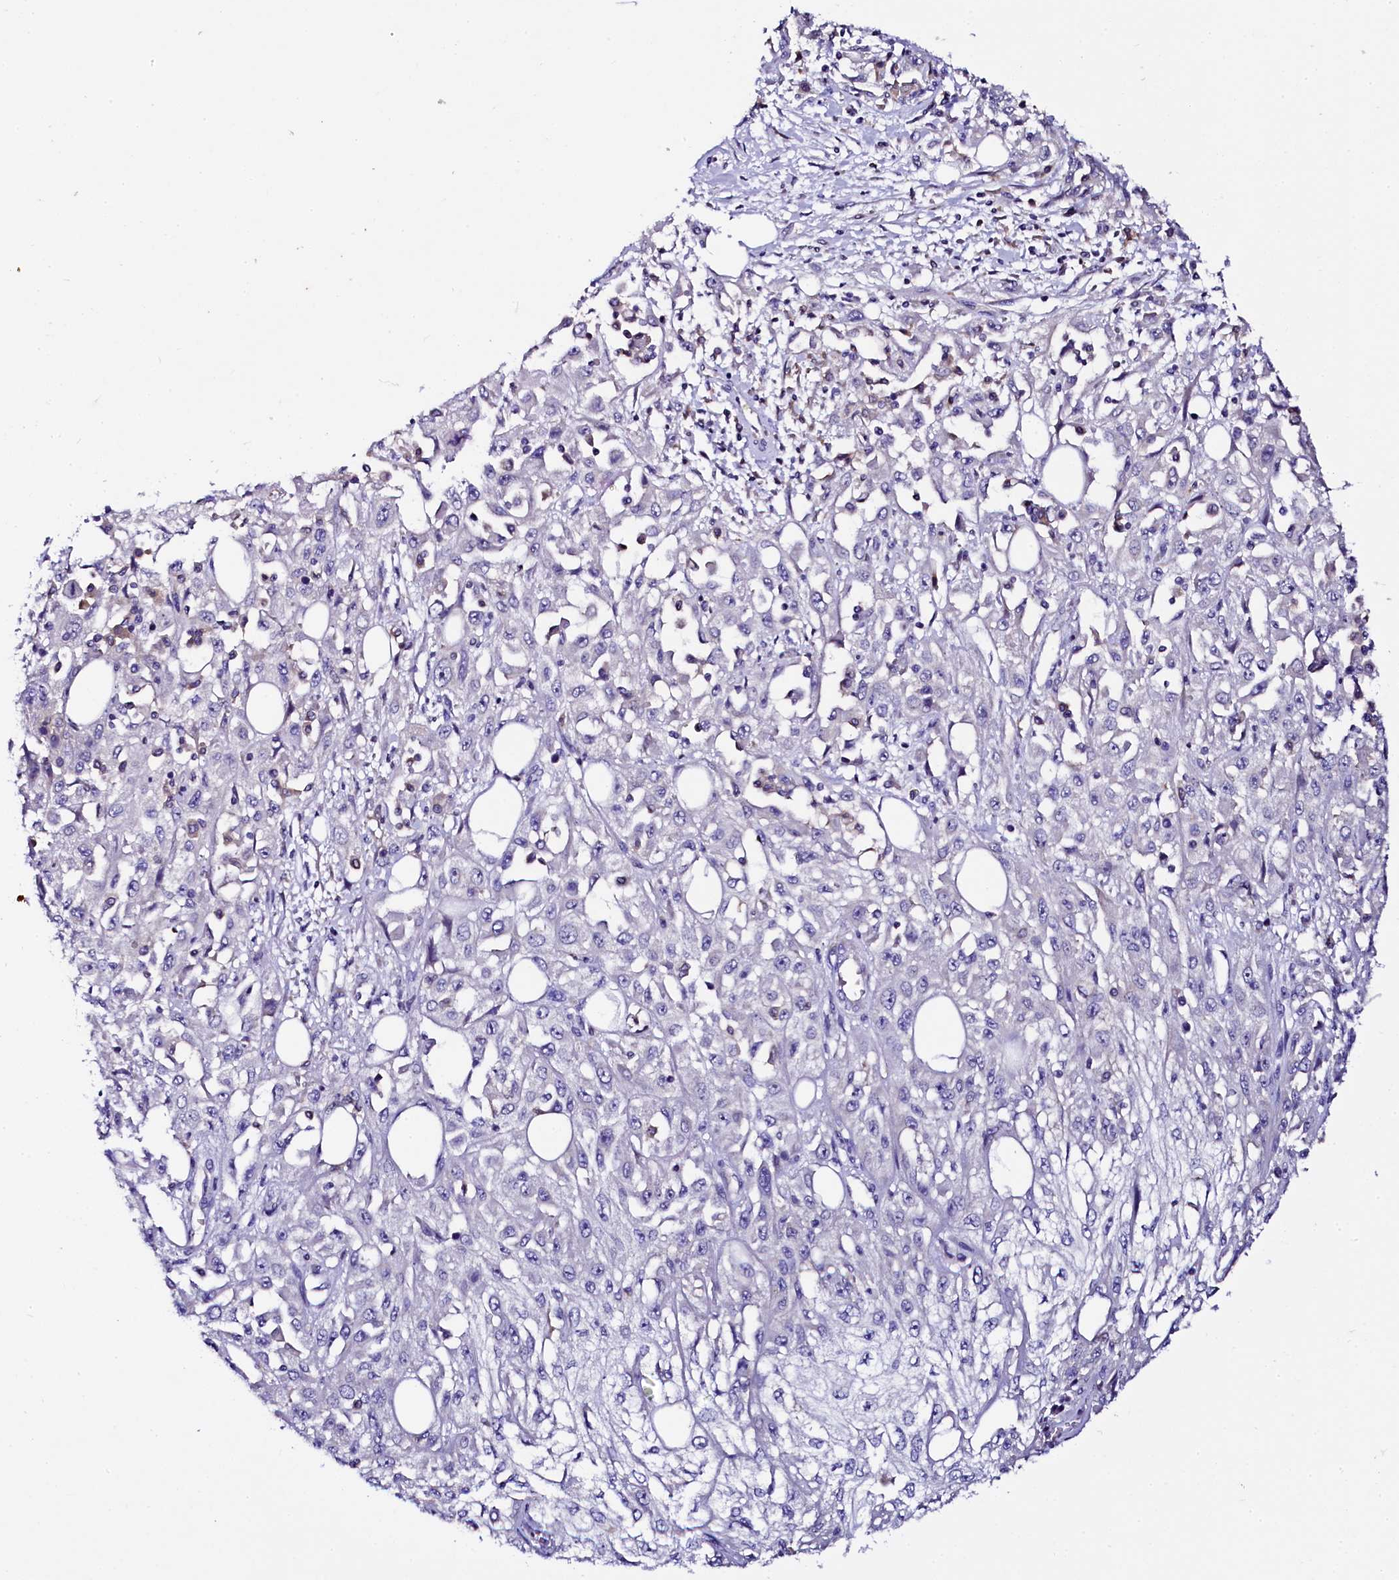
{"staining": {"intensity": "negative", "quantity": "none", "location": "none"}, "tissue": "skin cancer", "cell_type": "Tumor cells", "image_type": "cancer", "snomed": [{"axis": "morphology", "description": "Squamous cell carcinoma, NOS"}, {"axis": "morphology", "description": "Squamous cell carcinoma, metastatic, NOS"}, {"axis": "topography", "description": "Skin"}, {"axis": "topography", "description": "Lymph node"}], "caption": "Human skin cancer stained for a protein using IHC reveals no staining in tumor cells.", "gene": "OTOL1", "patient": {"sex": "male", "age": 75}}